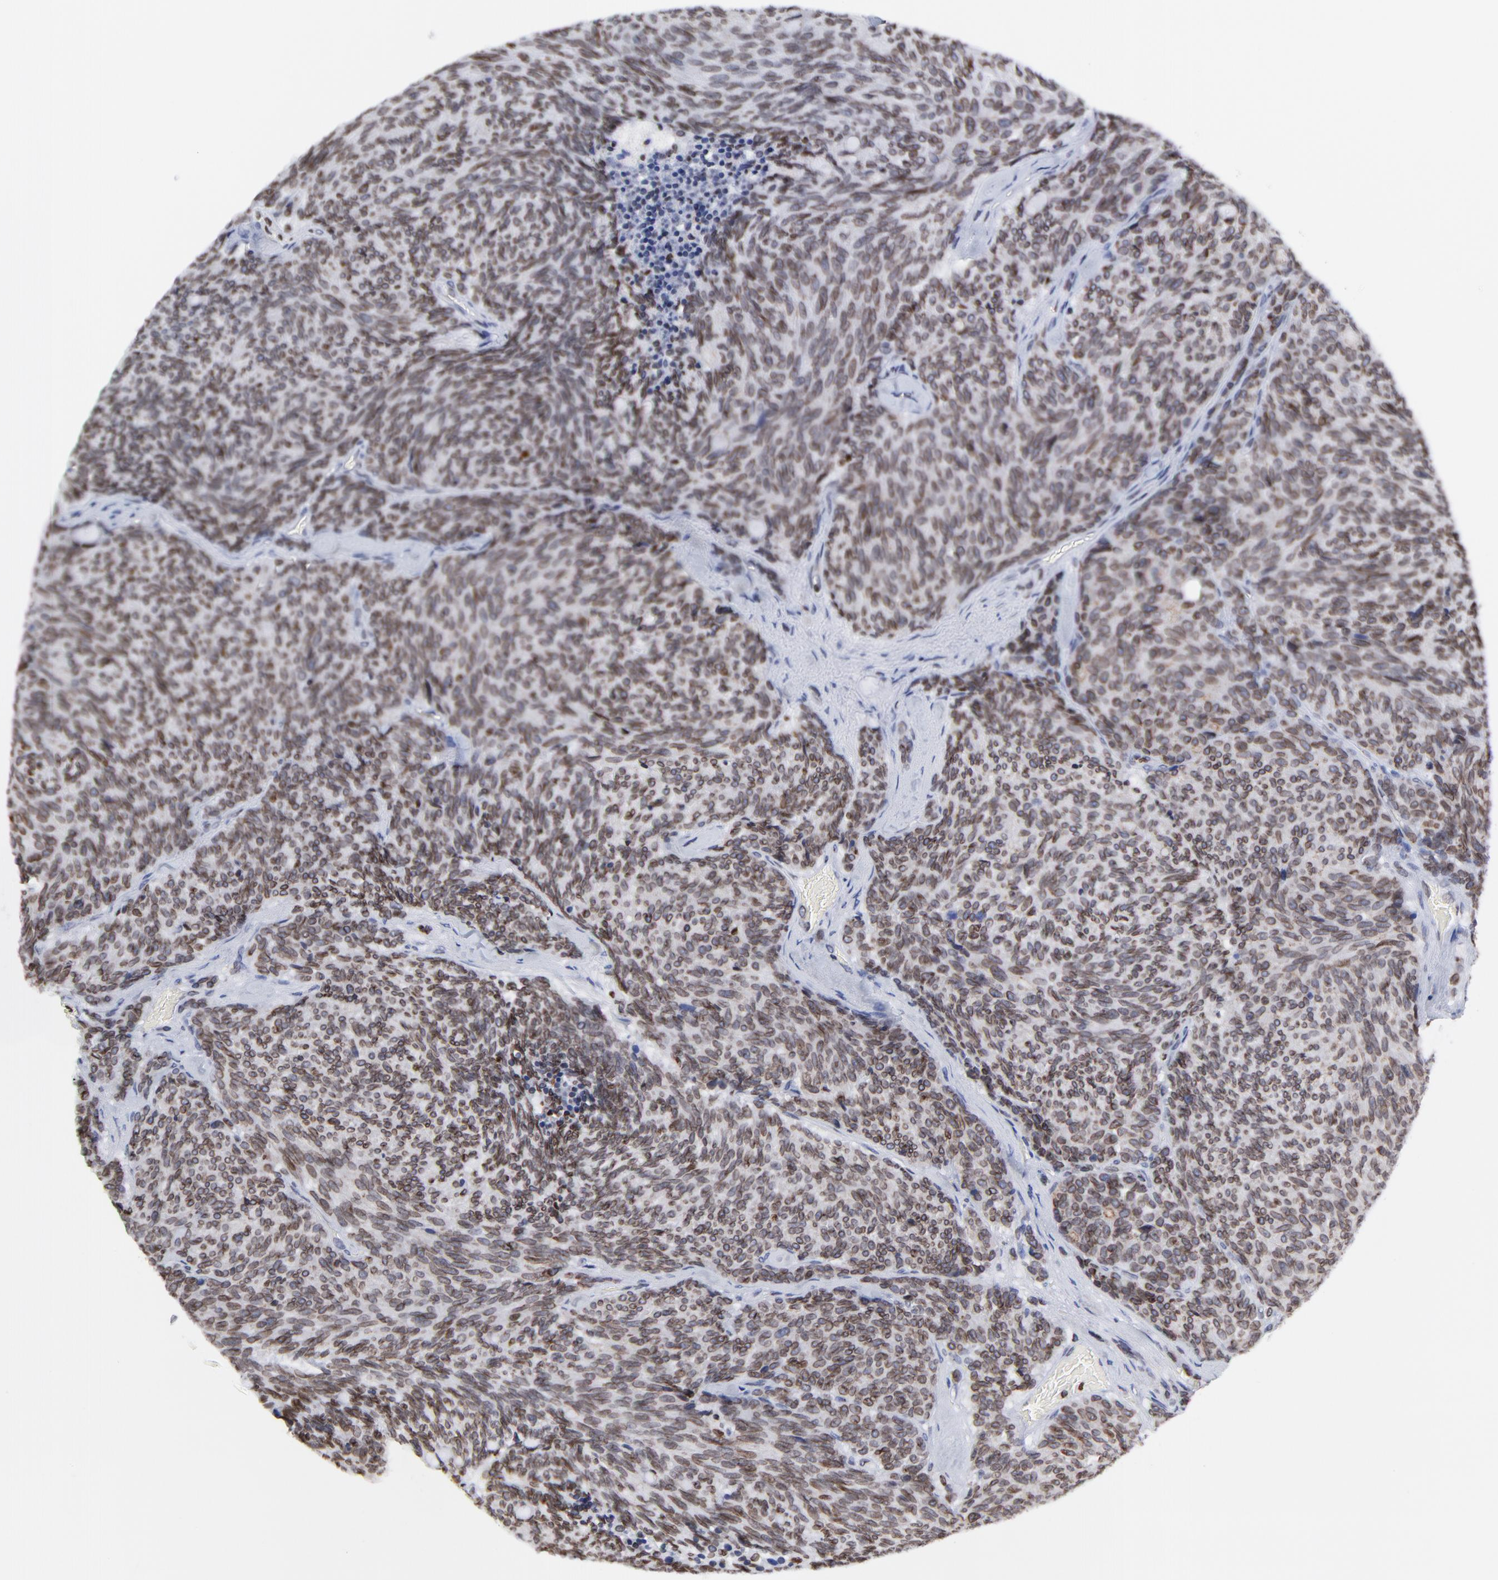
{"staining": {"intensity": "moderate", "quantity": ">75%", "location": "cytoplasmic/membranous,nuclear"}, "tissue": "carcinoid", "cell_type": "Tumor cells", "image_type": "cancer", "snomed": [{"axis": "morphology", "description": "Carcinoid, malignant, NOS"}, {"axis": "topography", "description": "Pancreas"}], "caption": "This is an image of immunohistochemistry (IHC) staining of carcinoid, which shows moderate positivity in the cytoplasmic/membranous and nuclear of tumor cells.", "gene": "THAP7", "patient": {"sex": "female", "age": 54}}